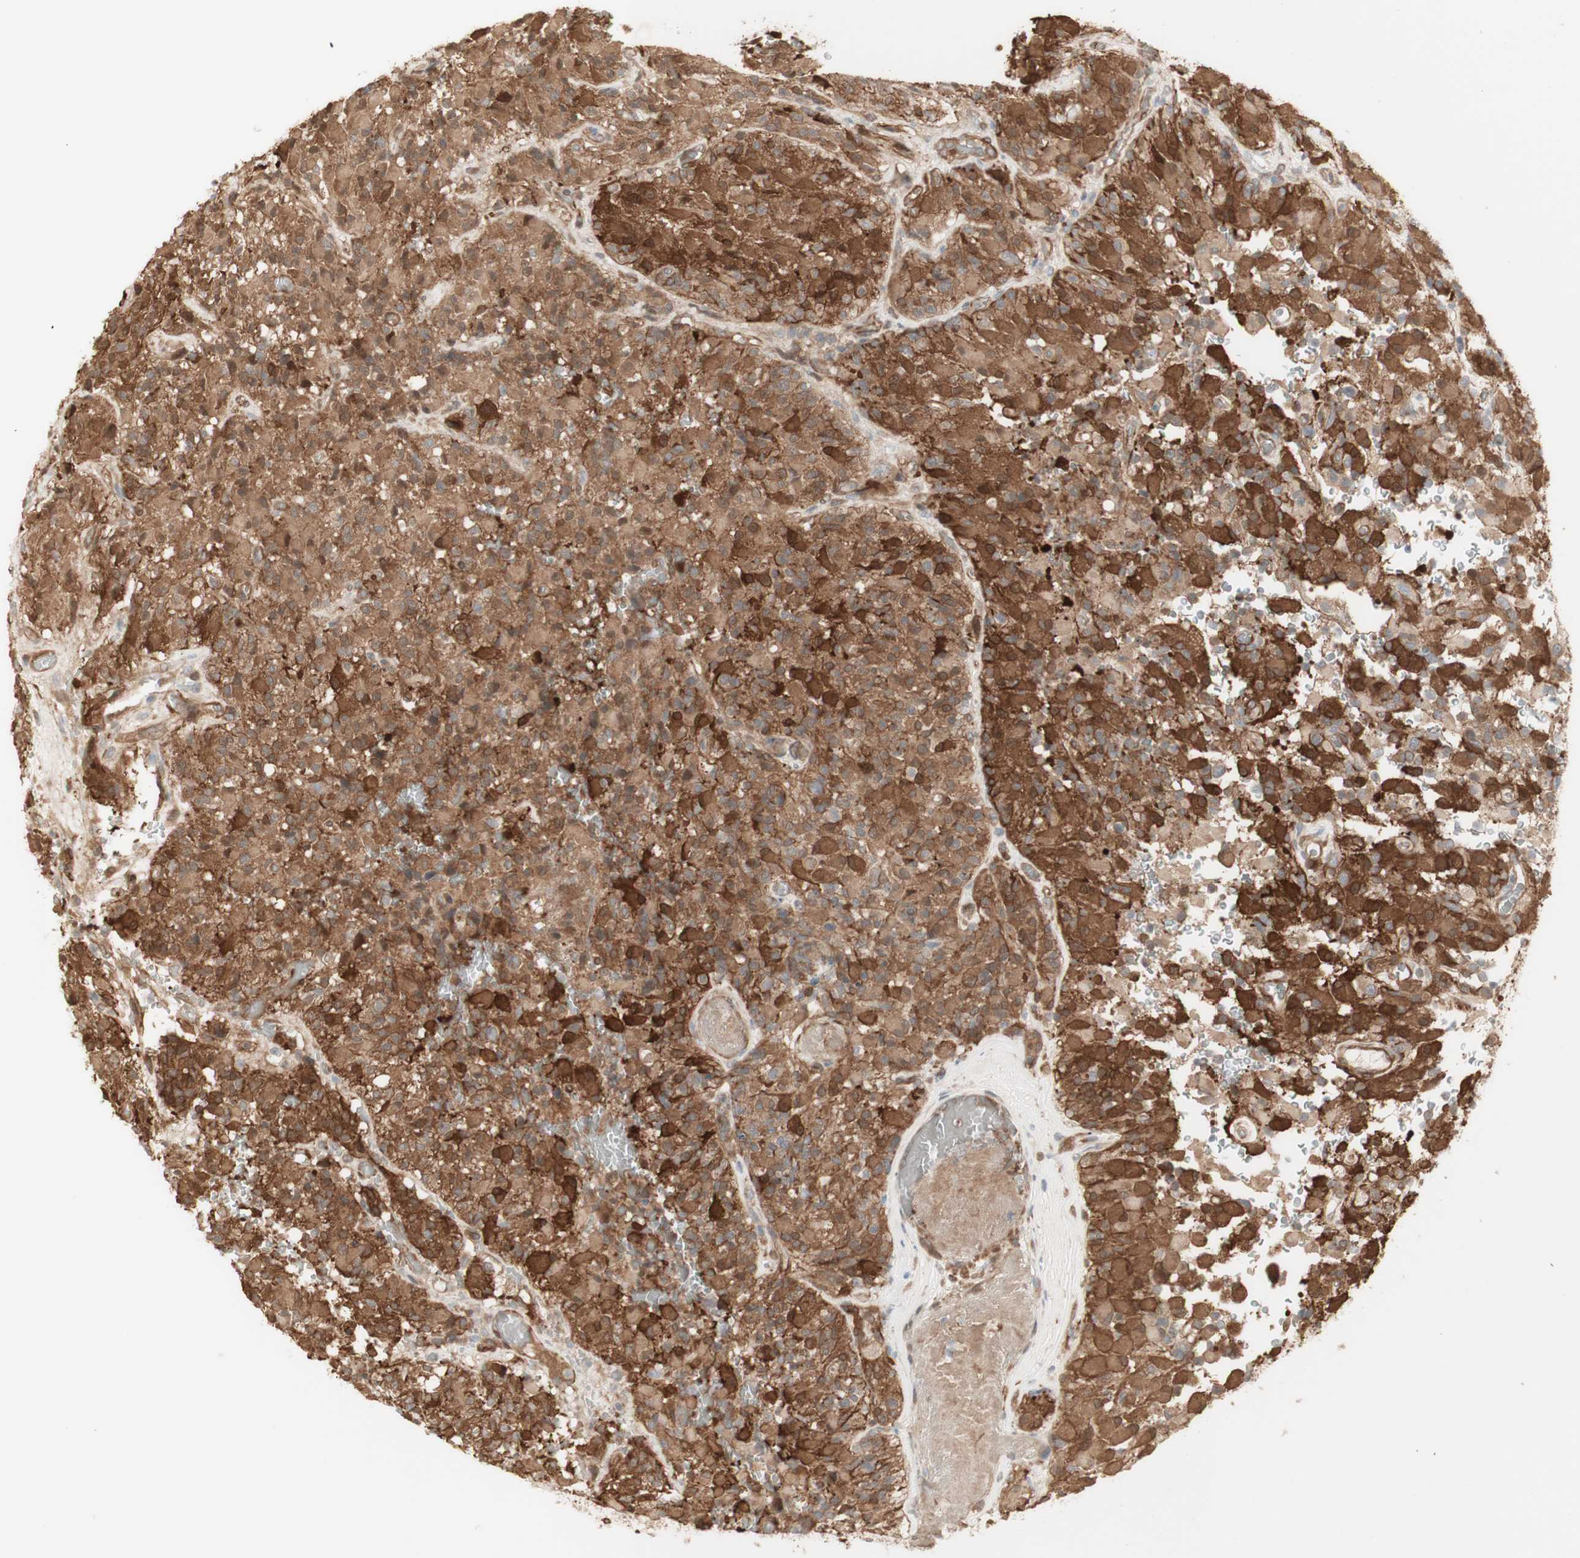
{"staining": {"intensity": "moderate", "quantity": ">75%", "location": "cytoplasmic/membranous"}, "tissue": "glioma", "cell_type": "Tumor cells", "image_type": "cancer", "snomed": [{"axis": "morphology", "description": "Glioma, malignant, High grade"}, {"axis": "topography", "description": "Brain"}], "caption": "Brown immunohistochemical staining in human malignant glioma (high-grade) exhibits moderate cytoplasmic/membranous positivity in approximately >75% of tumor cells.", "gene": "CNN3", "patient": {"sex": "male", "age": 71}}